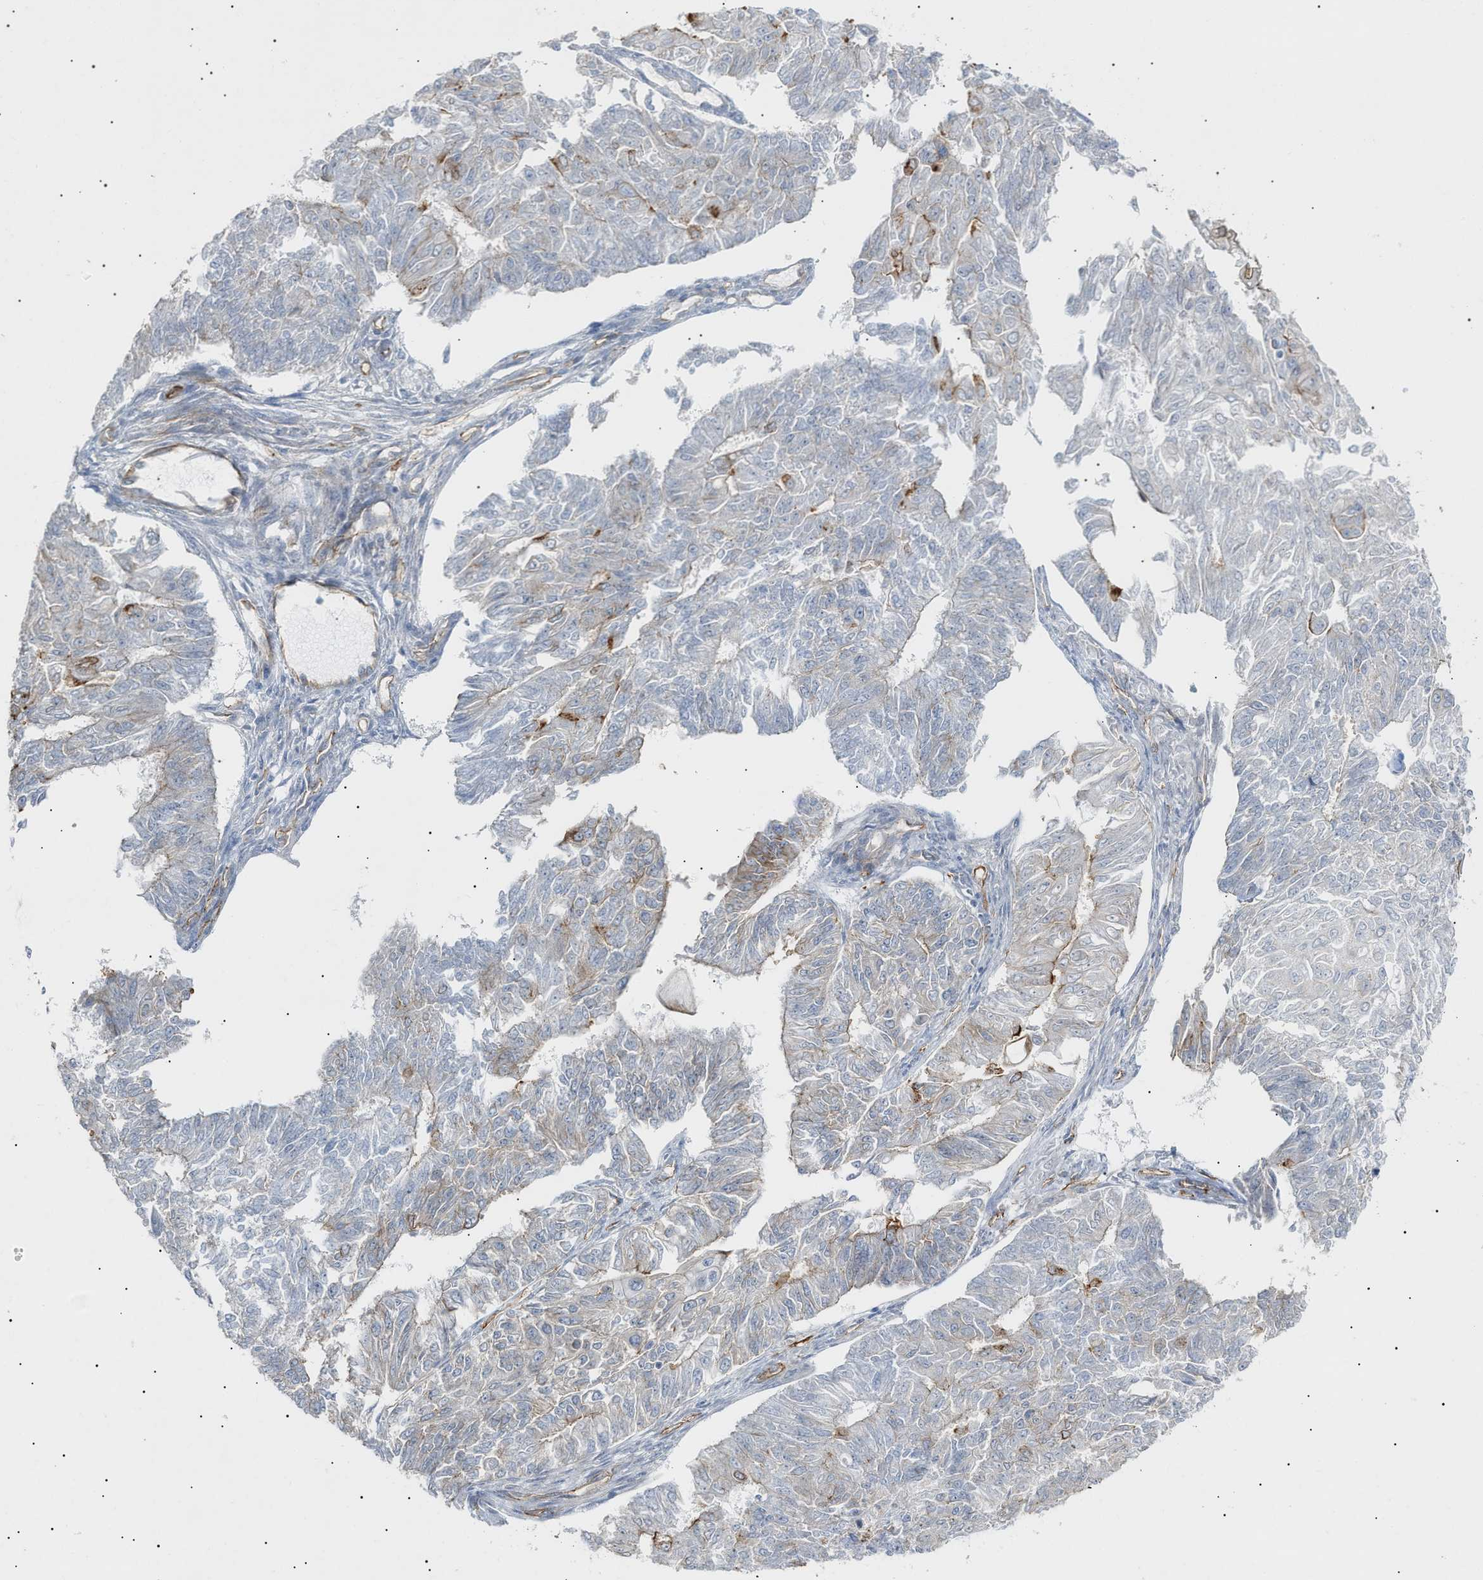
{"staining": {"intensity": "moderate", "quantity": "<25%", "location": "cytoplasmic/membranous"}, "tissue": "endometrial cancer", "cell_type": "Tumor cells", "image_type": "cancer", "snomed": [{"axis": "morphology", "description": "Adenocarcinoma, NOS"}, {"axis": "topography", "description": "Endometrium"}], "caption": "Immunohistochemistry histopathology image of neoplastic tissue: endometrial cancer (adenocarcinoma) stained using immunohistochemistry reveals low levels of moderate protein expression localized specifically in the cytoplasmic/membranous of tumor cells, appearing as a cytoplasmic/membranous brown color.", "gene": "ZFHX2", "patient": {"sex": "female", "age": 32}}